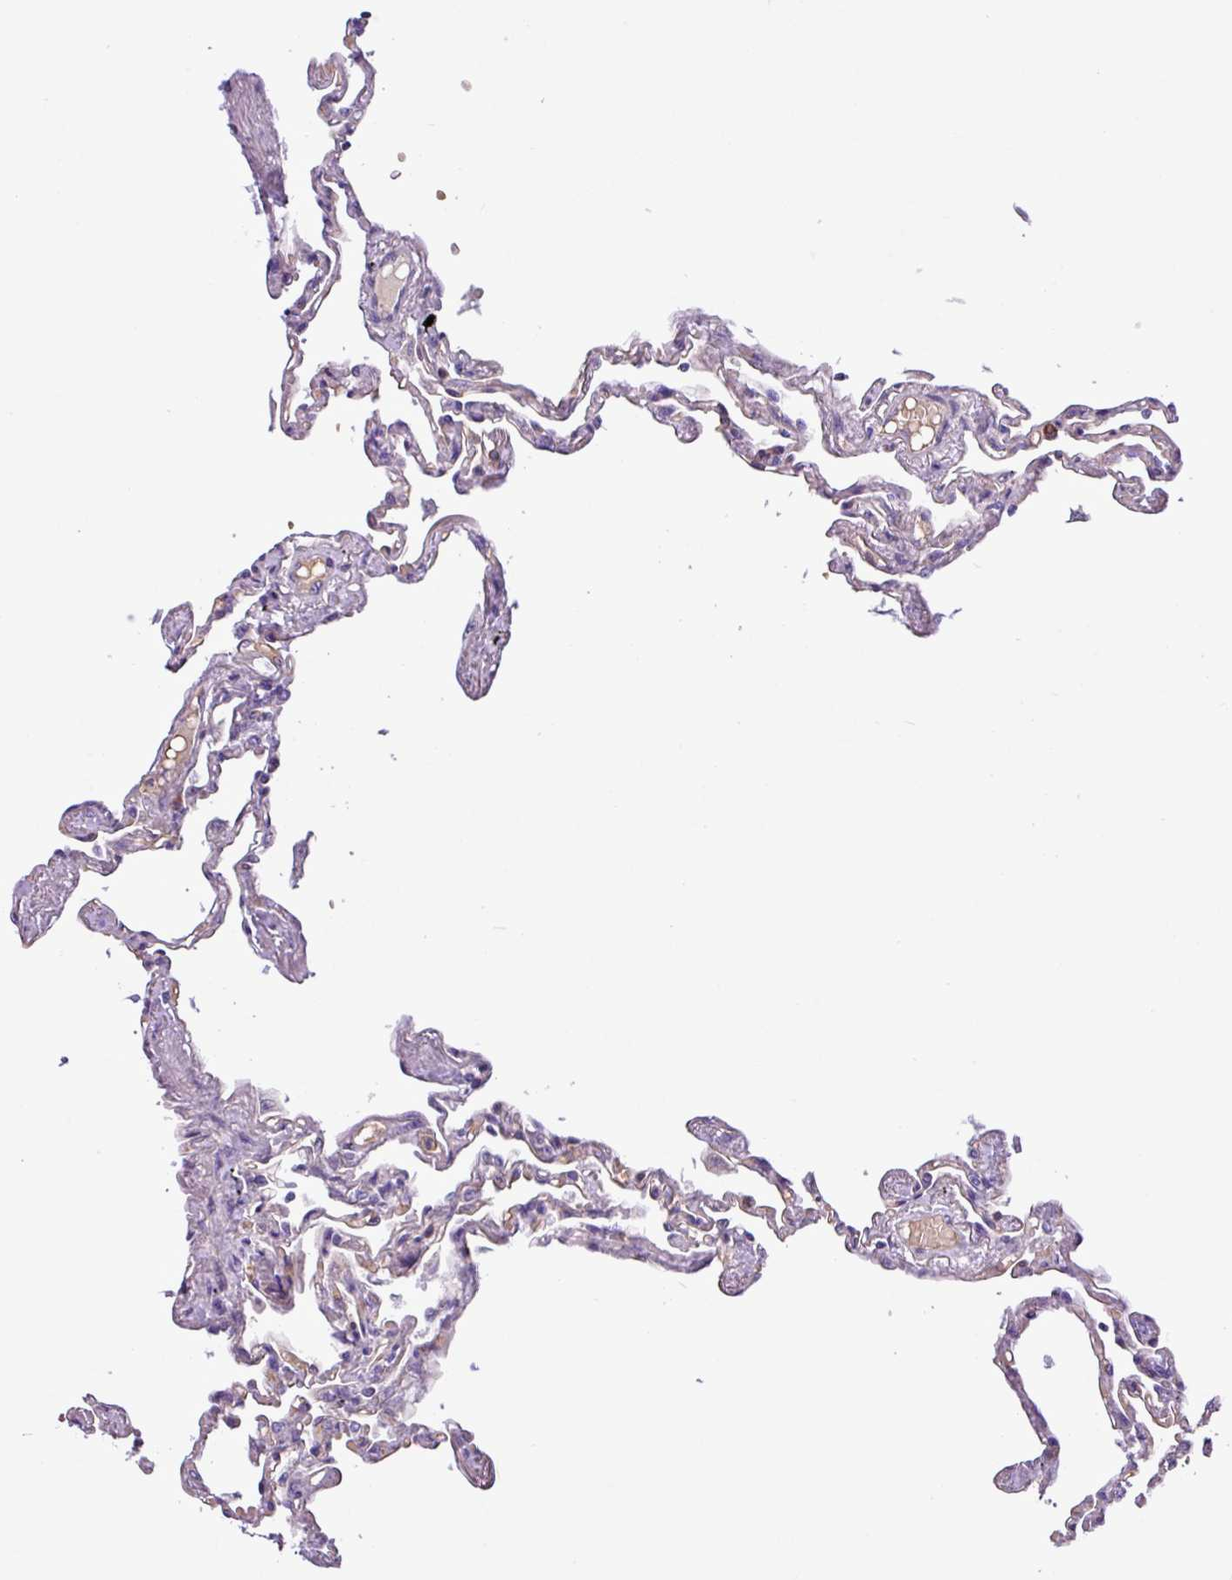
{"staining": {"intensity": "negative", "quantity": "none", "location": "none"}, "tissue": "lung", "cell_type": "Alveolar cells", "image_type": "normal", "snomed": [{"axis": "morphology", "description": "Normal tissue, NOS"}, {"axis": "topography", "description": "Lung"}], "caption": "Immunohistochemistry image of unremarkable lung: human lung stained with DAB demonstrates no significant protein positivity in alveolar cells. The staining was performed using DAB (3,3'-diaminobenzidine) to visualize the protein expression in brown, while the nuclei were stained in blue with hematoxylin (Magnification: 20x).", "gene": "C11orf91", "patient": {"sex": "female", "age": 67}}